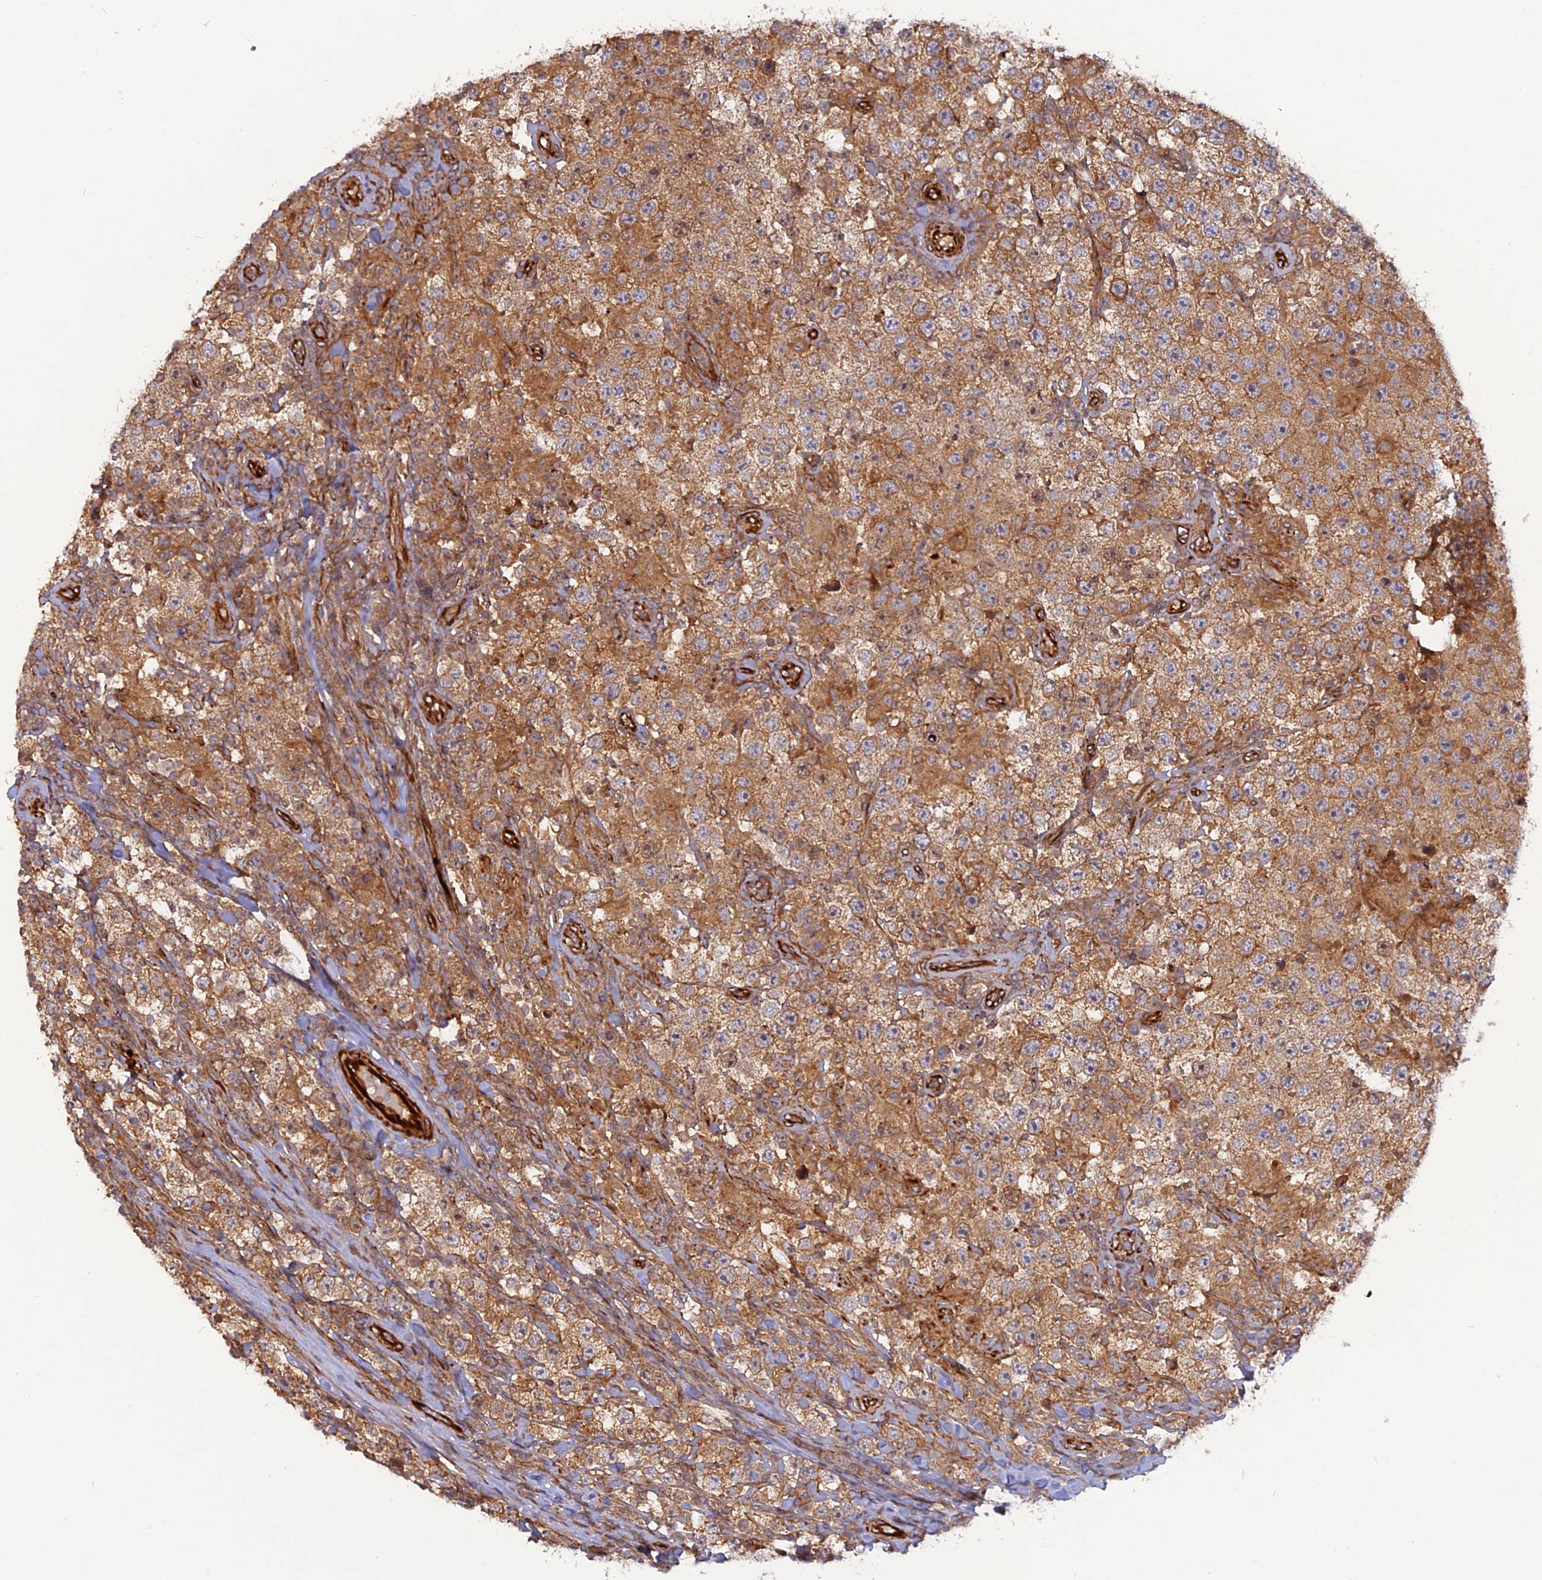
{"staining": {"intensity": "moderate", "quantity": ">75%", "location": "cytoplasmic/membranous"}, "tissue": "testis cancer", "cell_type": "Tumor cells", "image_type": "cancer", "snomed": [{"axis": "morphology", "description": "Normal tissue, NOS"}, {"axis": "morphology", "description": "Urothelial carcinoma, High grade"}, {"axis": "morphology", "description": "Seminoma, NOS"}, {"axis": "morphology", "description": "Carcinoma, Embryonal, NOS"}, {"axis": "topography", "description": "Urinary bladder"}, {"axis": "topography", "description": "Testis"}], "caption": "A medium amount of moderate cytoplasmic/membranous staining is appreciated in approximately >75% of tumor cells in testis cancer (urothelial carcinoma (high-grade)) tissue. Using DAB (3,3'-diaminobenzidine) (brown) and hematoxylin (blue) stains, captured at high magnification using brightfield microscopy.", "gene": "PHLDB3", "patient": {"sex": "male", "age": 41}}